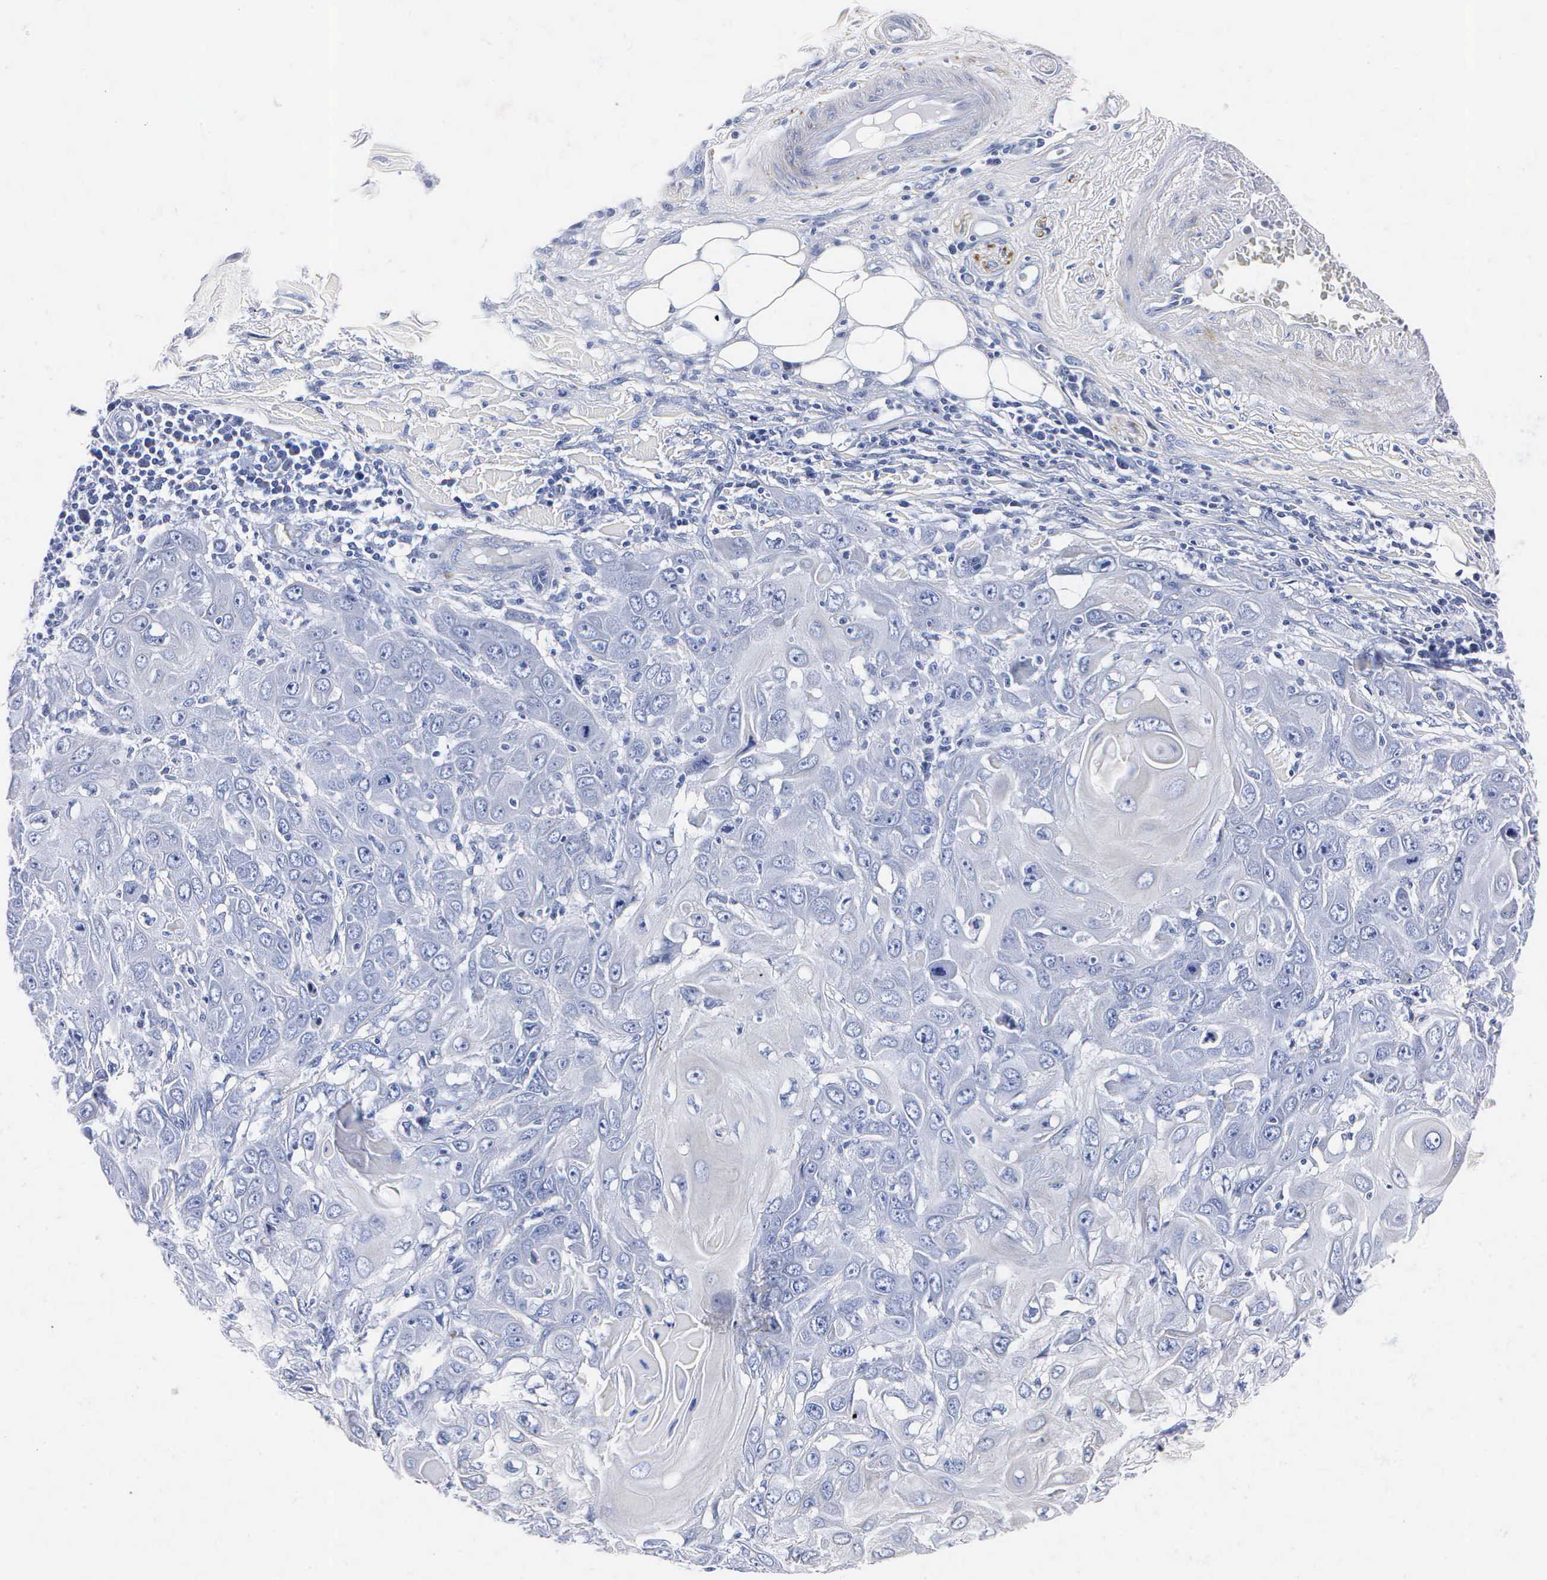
{"staining": {"intensity": "negative", "quantity": "none", "location": "none"}, "tissue": "skin cancer", "cell_type": "Tumor cells", "image_type": "cancer", "snomed": [{"axis": "morphology", "description": "Squamous cell carcinoma, NOS"}, {"axis": "topography", "description": "Skin"}], "caption": "Immunohistochemistry histopathology image of skin cancer stained for a protein (brown), which displays no staining in tumor cells. The staining is performed using DAB (3,3'-diaminobenzidine) brown chromogen with nuclei counter-stained in using hematoxylin.", "gene": "ENO2", "patient": {"sex": "male", "age": 84}}